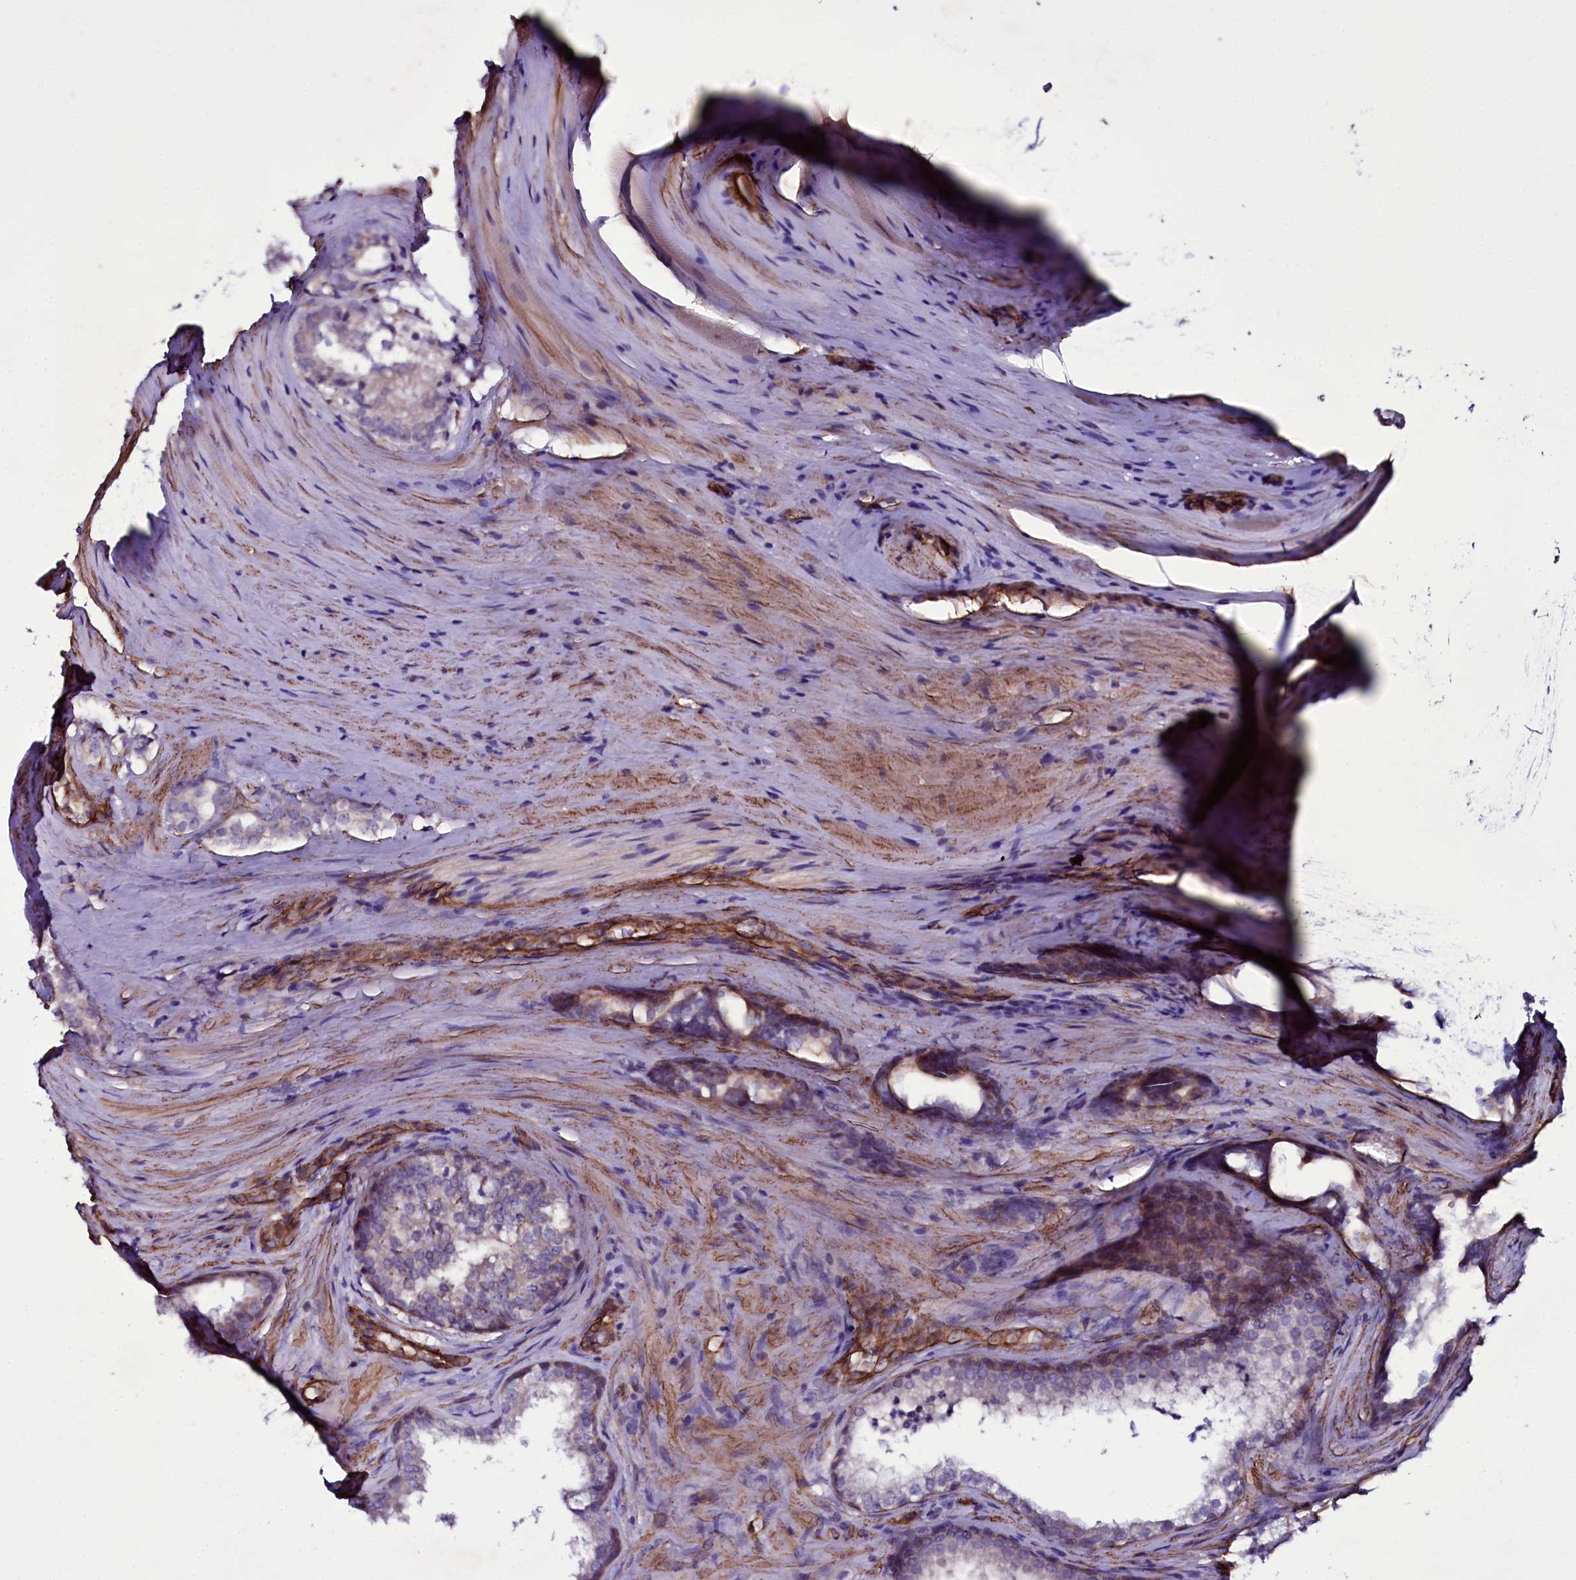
{"staining": {"intensity": "weak", "quantity": "<25%", "location": "cytoplasmic/membranous"}, "tissue": "prostate cancer", "cell_type": "Tumor cells", "image_type": "cancer", "snomed": [{"axis": "morphology", "description": "Adenocarcinoma, High grade"}, {"axis": "topography", "description": "Prostate"}], "caption": "Immunohistochemistry (IHC) of adenocarcinoma (high-grade) (prostate) demonstrates no positivity in tumor cells.", "gene": "MEX3C", "patient": {"sex": "male", "age": 63}}